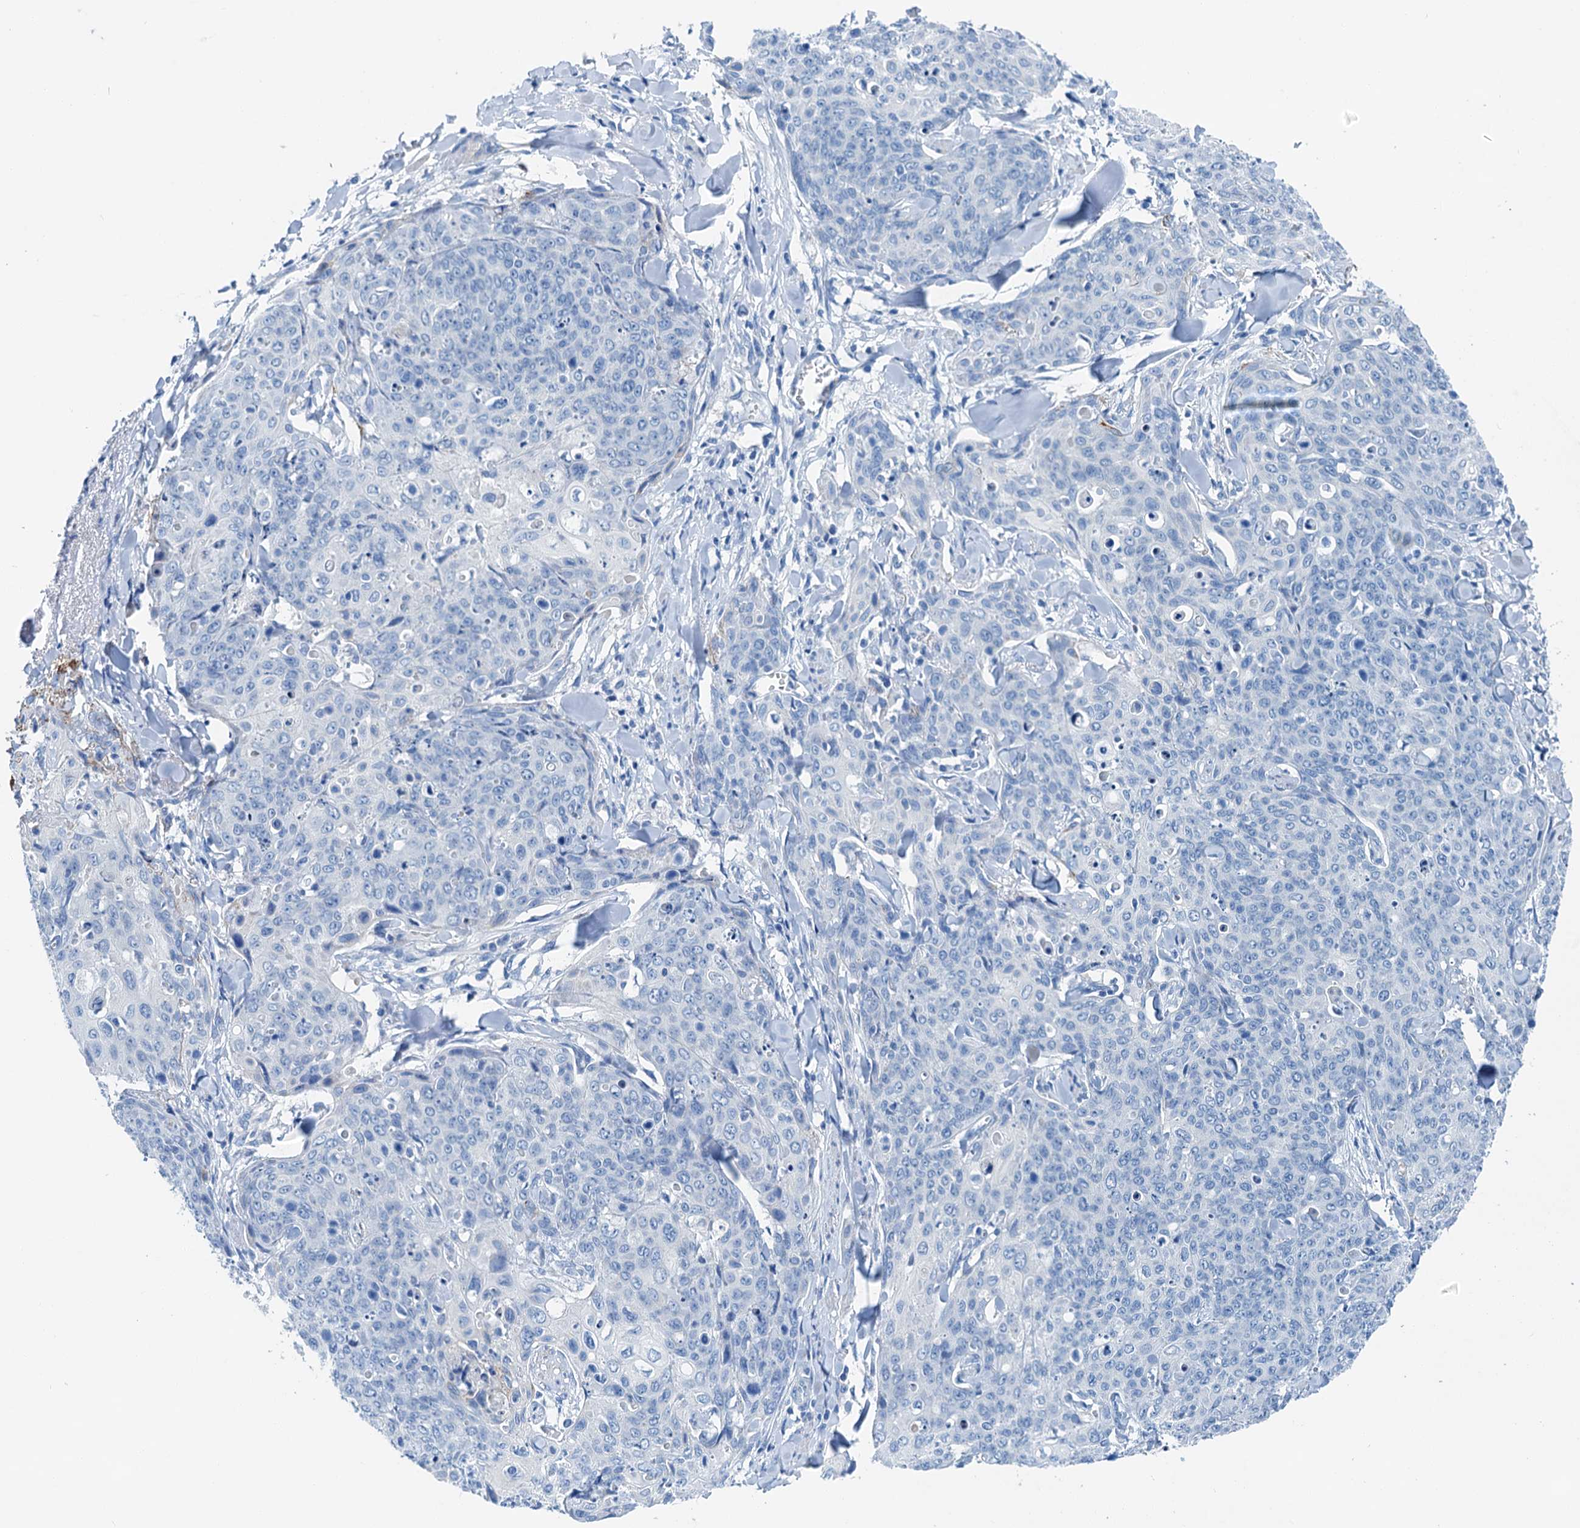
{"staining": {"intensity": "negative", "quantity": "none", "location": "none"}, "tissue": "skin cancer", "cell_type": "Tumor cells", "image_type": "cancer", "snomed": [{"axis": "morphology", "description": "Squamous cell carcinoma, NOS"}, {"axis": "topography", "description": "Skin"}, {"axis": "topography", "description": "Vulva"}], "caption": "Protein analysis of skin cancer (squamous cell carcinoma) demonstrates no significant staining in tumor cells.", "gene": "KNDC1", "patient": {"sex": "female", "age": 85}}